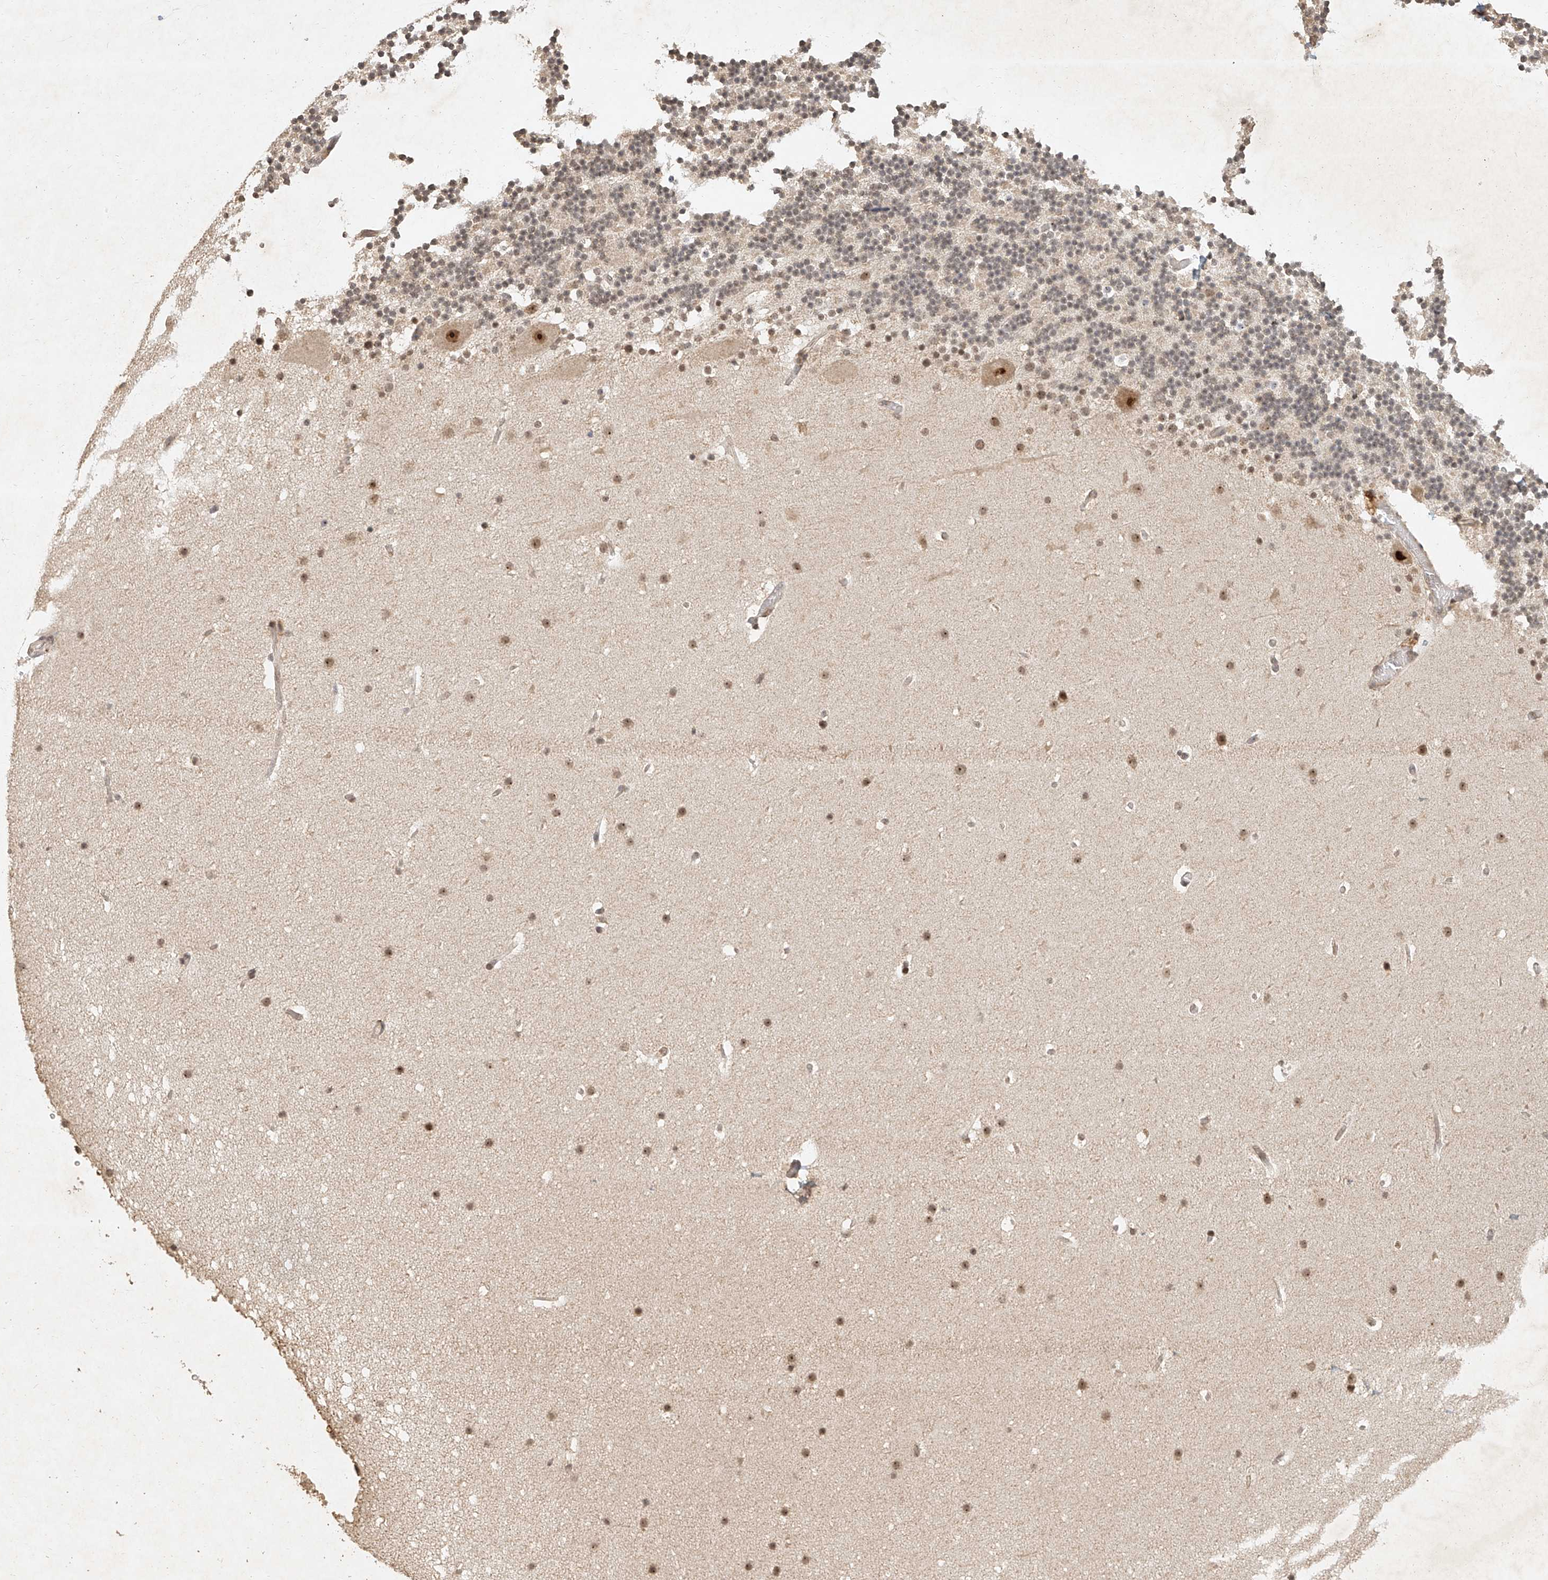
{"staining": {"intensity": "weak", "quantity": ">75%", "location": "nuclear"}, "tissue": "cerebellum", "cell_type": "Cells in granular layer", "image_type": "normal", "snomed": [{"axis": "morphology", "description": "Normal tissue, NOS"}, {"axis": "topography", "description": "Cerebellum"}], "caption": "A brown stain highlights weak nuclear staining of a protein in cells in granular layer of unremarkable cerebellum. The staining was performed using DAB, with brown indicating positive protein expression. Nuclei are stained blue with hematoxylin.", "gene": "CXorf58", "patient": {"sex": "male", "age": 57}}